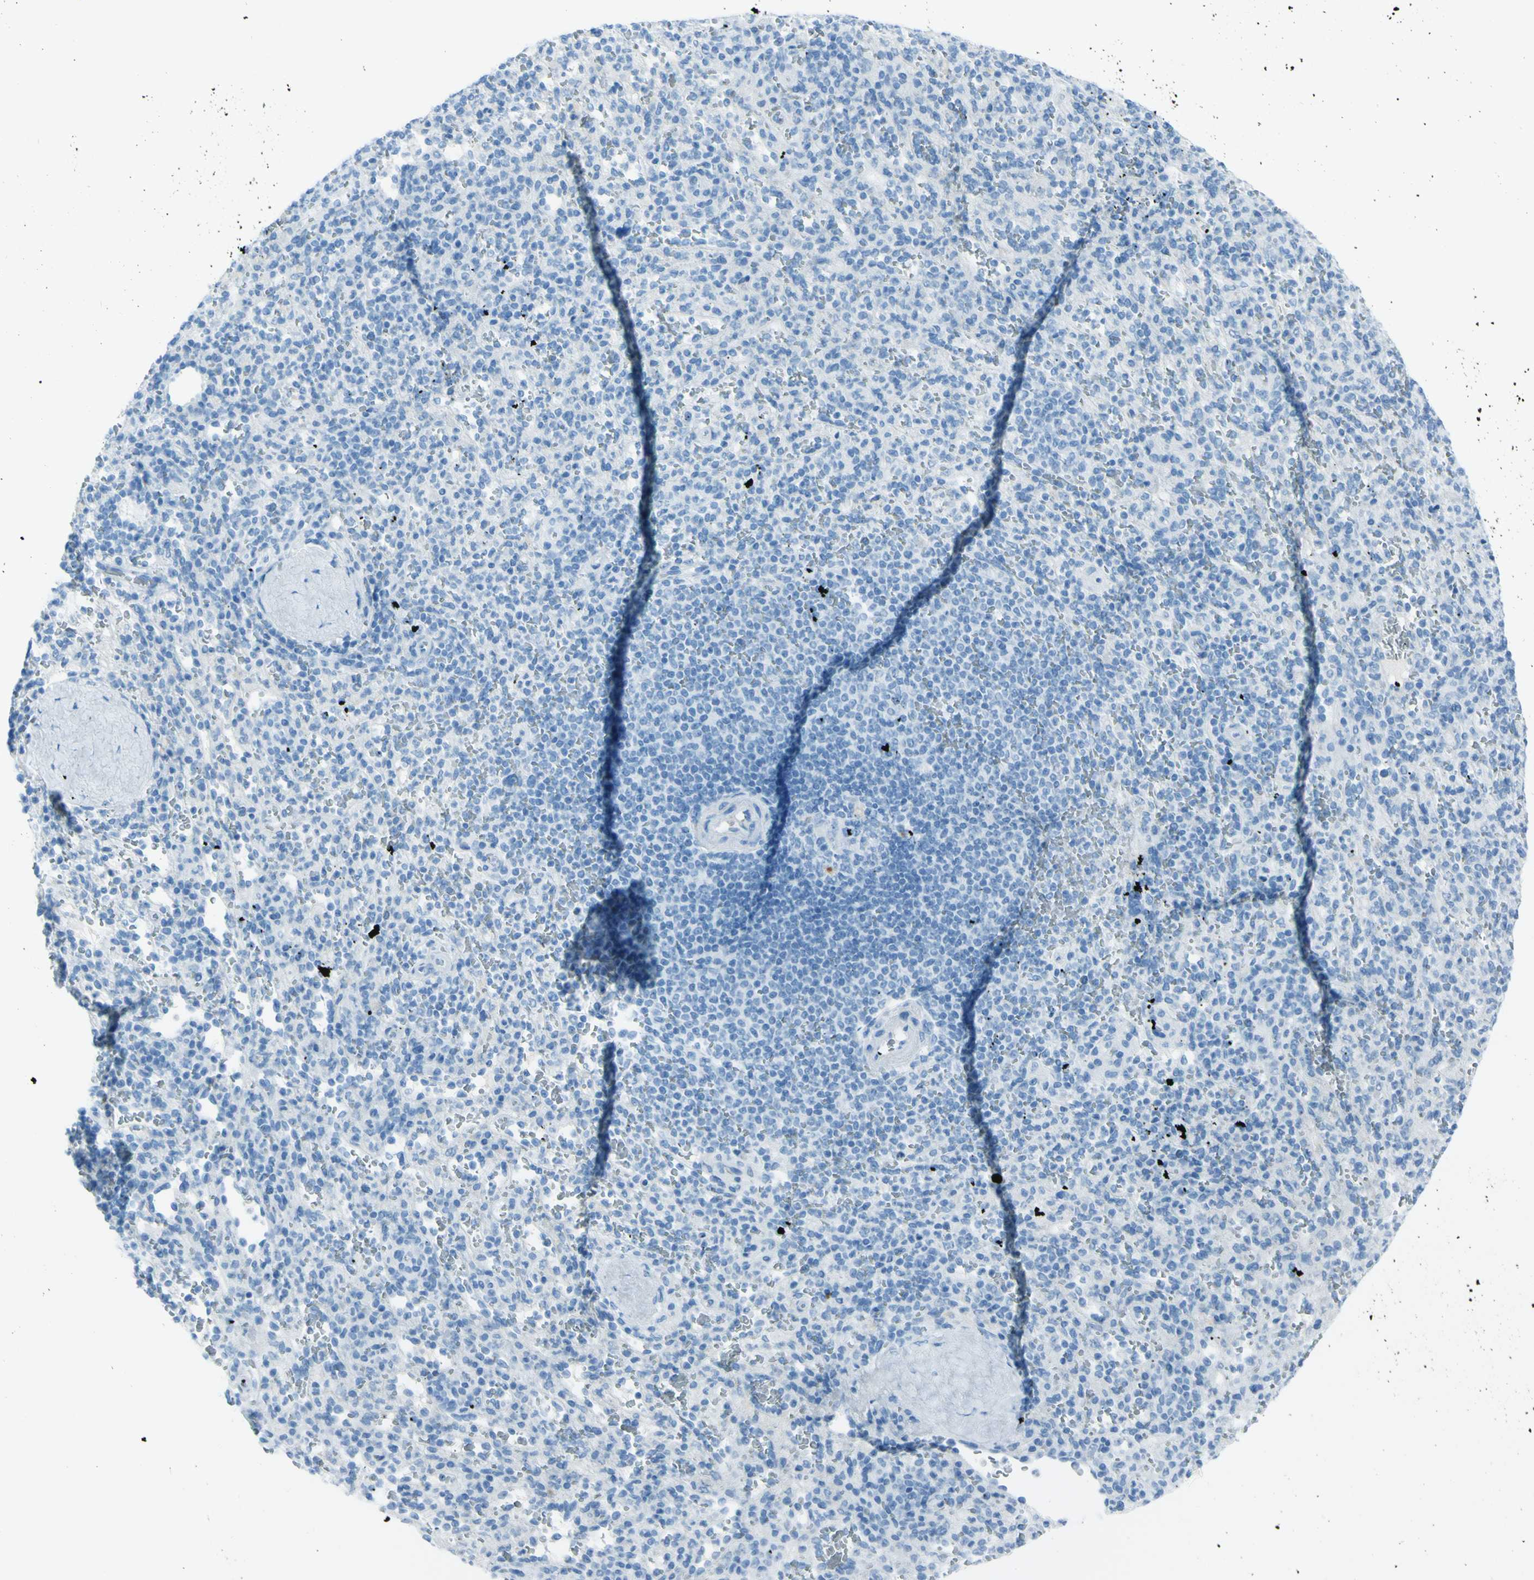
{"staining": {"intensity": "negative", "quantity": "none", "location": "none"}, "tissue": "spleen", "cell_type": "Cells in red pulp", "image_type": "normal", "snomed": [{"axis": "morphology", "description": "Normal tissue, NOS"}, {"axis": "topography", "description": "Spleen"}], "caption": "Immunohistochemistry (IHC) micrograph of benign spleen: spleen stained with DAB shows no significant protein expression in cells in red pulp.", "gene": "AFP", "patient": {"sex": "male", "age": 36}}